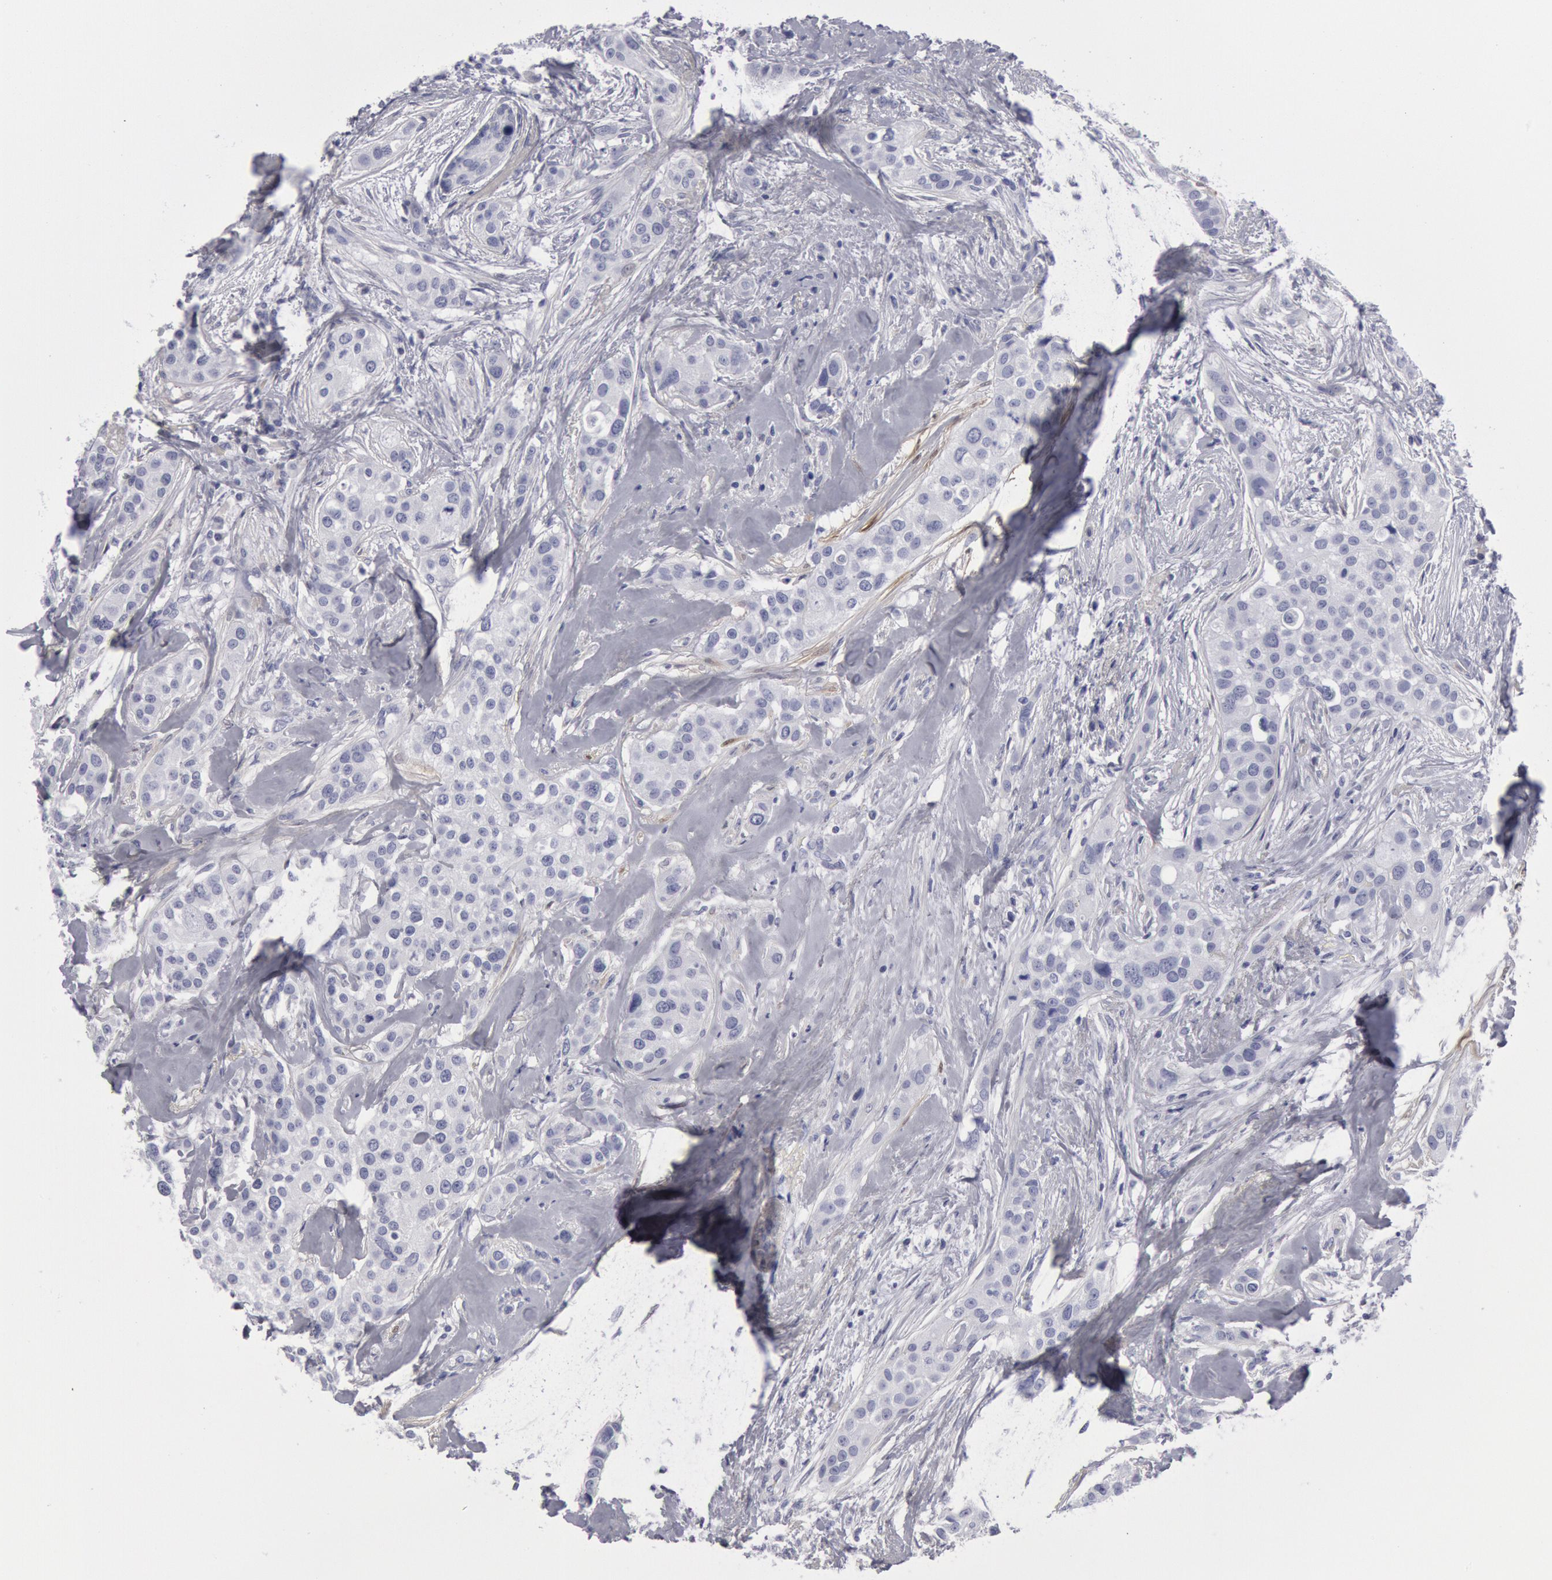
{"staining": {"intensity": "negative", "quantity": "none", "location": "none"}, "tissue": "breast cancer", "cell_type": "Tumor cells", "image_type": "cancer", "snomed": [{"axis": "morphology", "description": "Duct carcinoma"}, {"axis": "topography", "description": "Breast"}], "caption": "There is no significant staining in tumor cells of breast cancer (intraductal carcinoma).", "gene": "FHL1", "patient": {"sex": "female", "age": 45}}